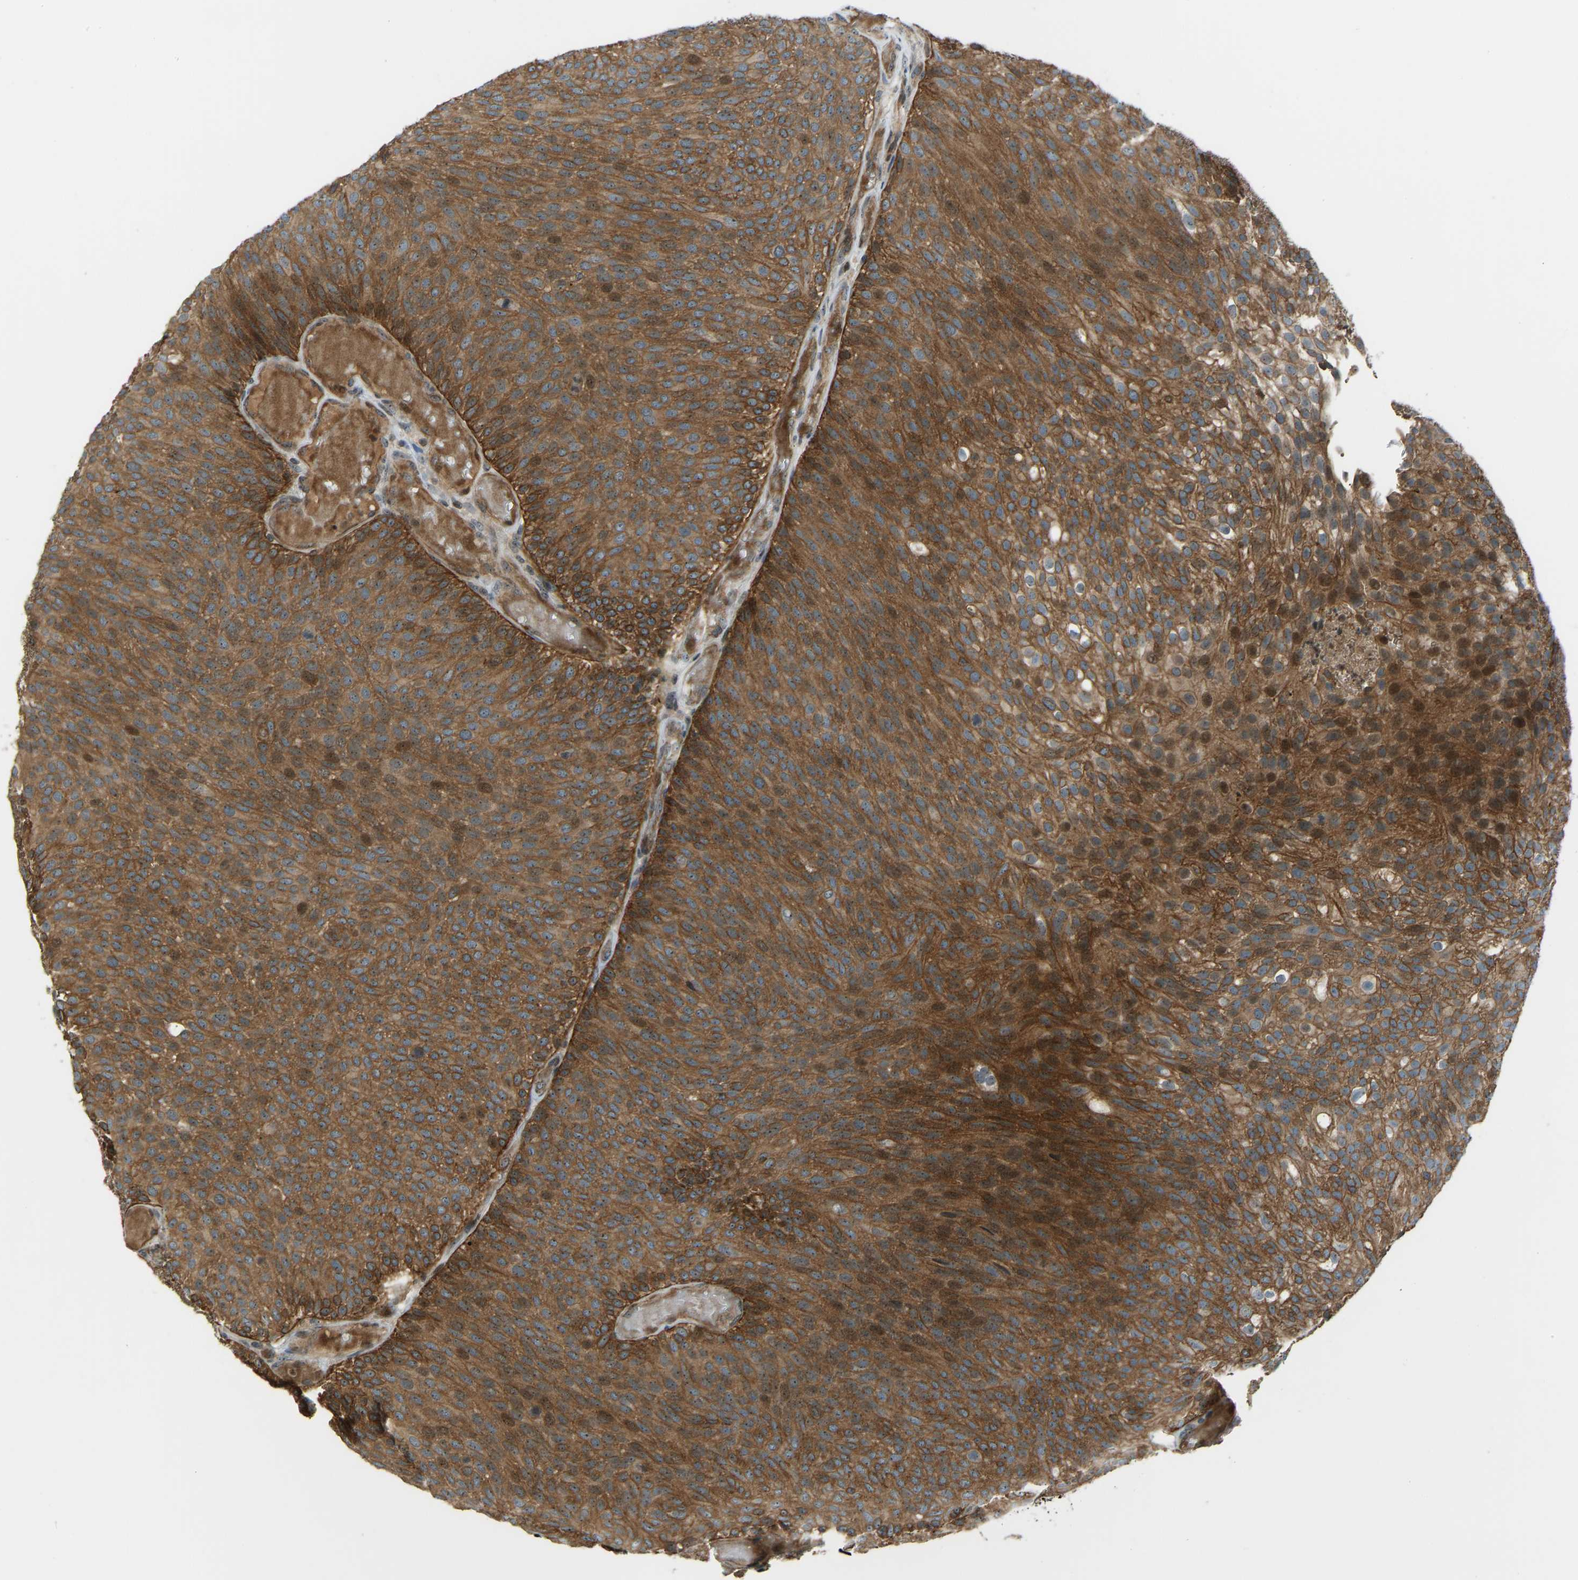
{"staining": {"intensity": "strong", "quantity": ">75%", "location": "cytoplasmic/membranous,nuclear"}, "tissue": "urothelial cancer", "cell_type": "Tumor cells", "image_type": "cancer", "snomed": [{"axis": "morphology", "description": "Urothelial carcinoma, Low grade"}, {"axis": "topography", "description": "Urinary bladder"}], "caption": "Urothelial cancer stained with DAB immunohistochemistry (IHC) reveals high levels of strong cytoplasmic/membranous and nuclear expression in approximately >75% of tumor cells. Immunohistochemistry (ihc) stains the protein in brown and the nuclei are stained blue.", "gene": "SVOPL", "patient": {"sex": "male", "age": 78}}